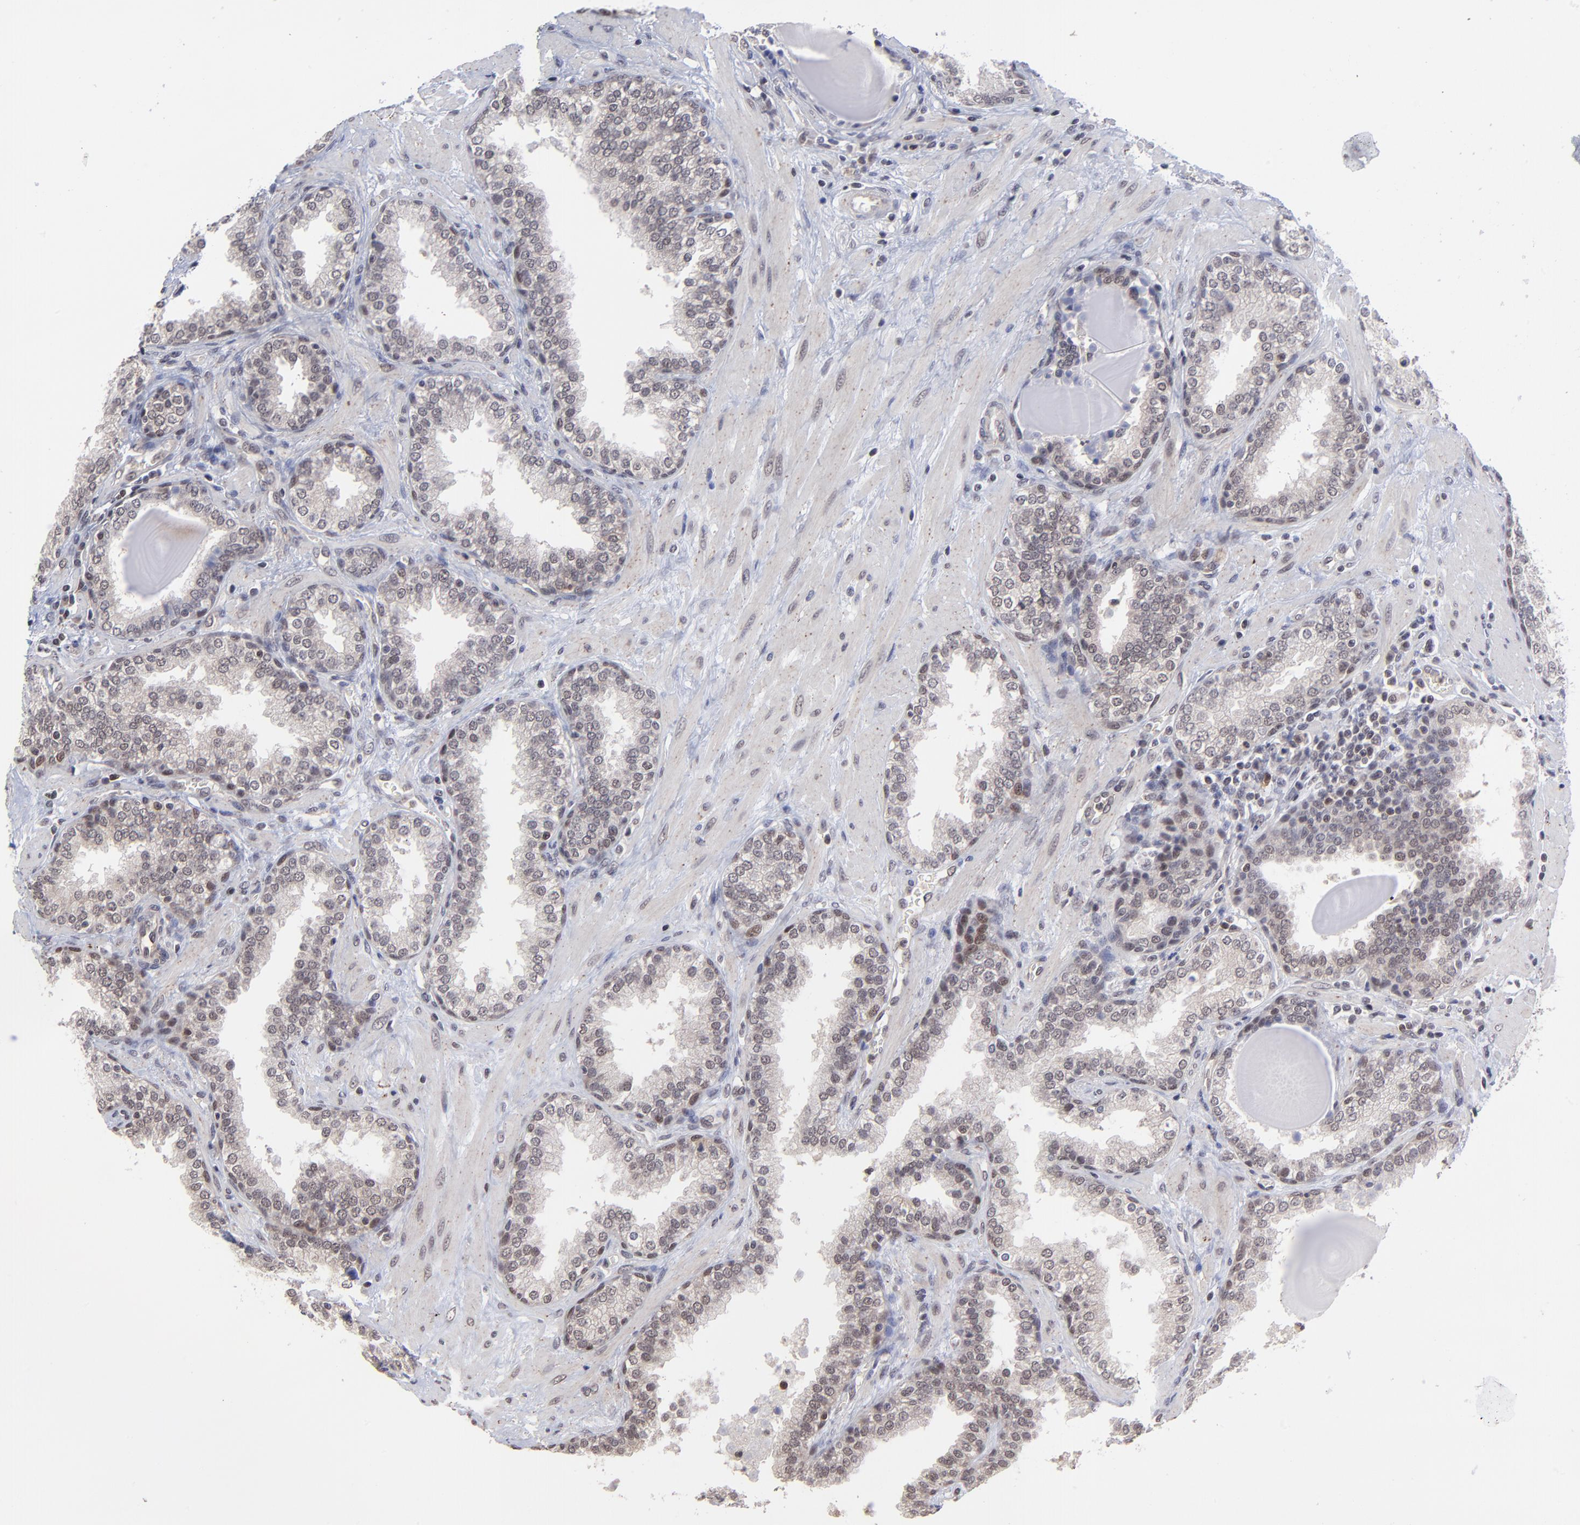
{"staining": {"intensity": "moderate", "quantity": "<25%", "location": "nuclear"}, "tissue": "prostate", "cell_type": "Glandular cells", "image_type": "normal", "snomed": [{"axis": "morphology", "description": "Normal tissue, NOS"}, {"axis": "topography", "description": "Prostate"}], "caption": "Prostate stained for a protein displays moderate nuclear positivity in glandular cells. The staining was performed using DAB (3,3'-diaminobenzidine), with brown indicating positive protein expression. Nuclei are stained blue with hematoxylin.", "gene": "ZNF419", "patient": {"sex": "male", "age": 51}}